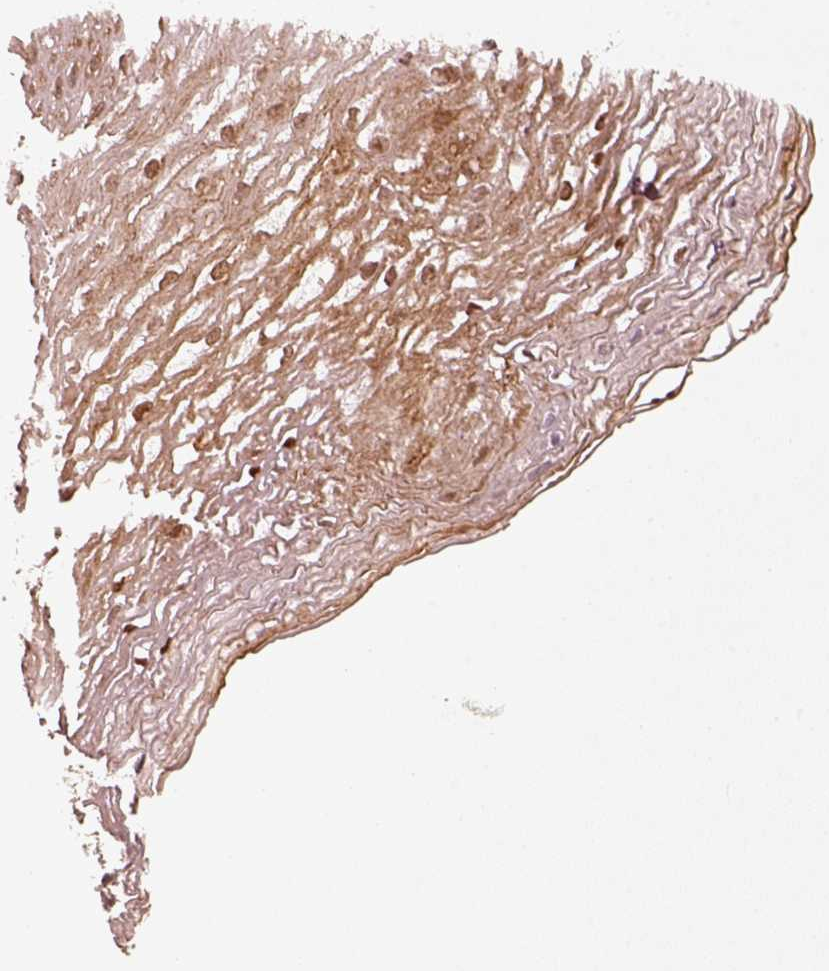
{"staining": {"intensity": "moderate", "quantity": ">75%", "location": "nuclear"}, "tissue": "esophagus", "cell_type": "Squamous epithelial cells", "image_type": "normal", "snomed": [{"axis": "morphology", "description": "Normal tissue, NOS"}, {"axis": "topography", "description": "Esophagus"}], "caption": "Protein expression by immunohistochemistry (IHC) displays moderate nuclear staining in approximately >75% of squamous epithelial cells in unremarkable esophagus. (DAB IHC with brightfield microscopy, high magnification).", "gene": "GMEB2", "patient": {"sex": "female", "age": 81}}